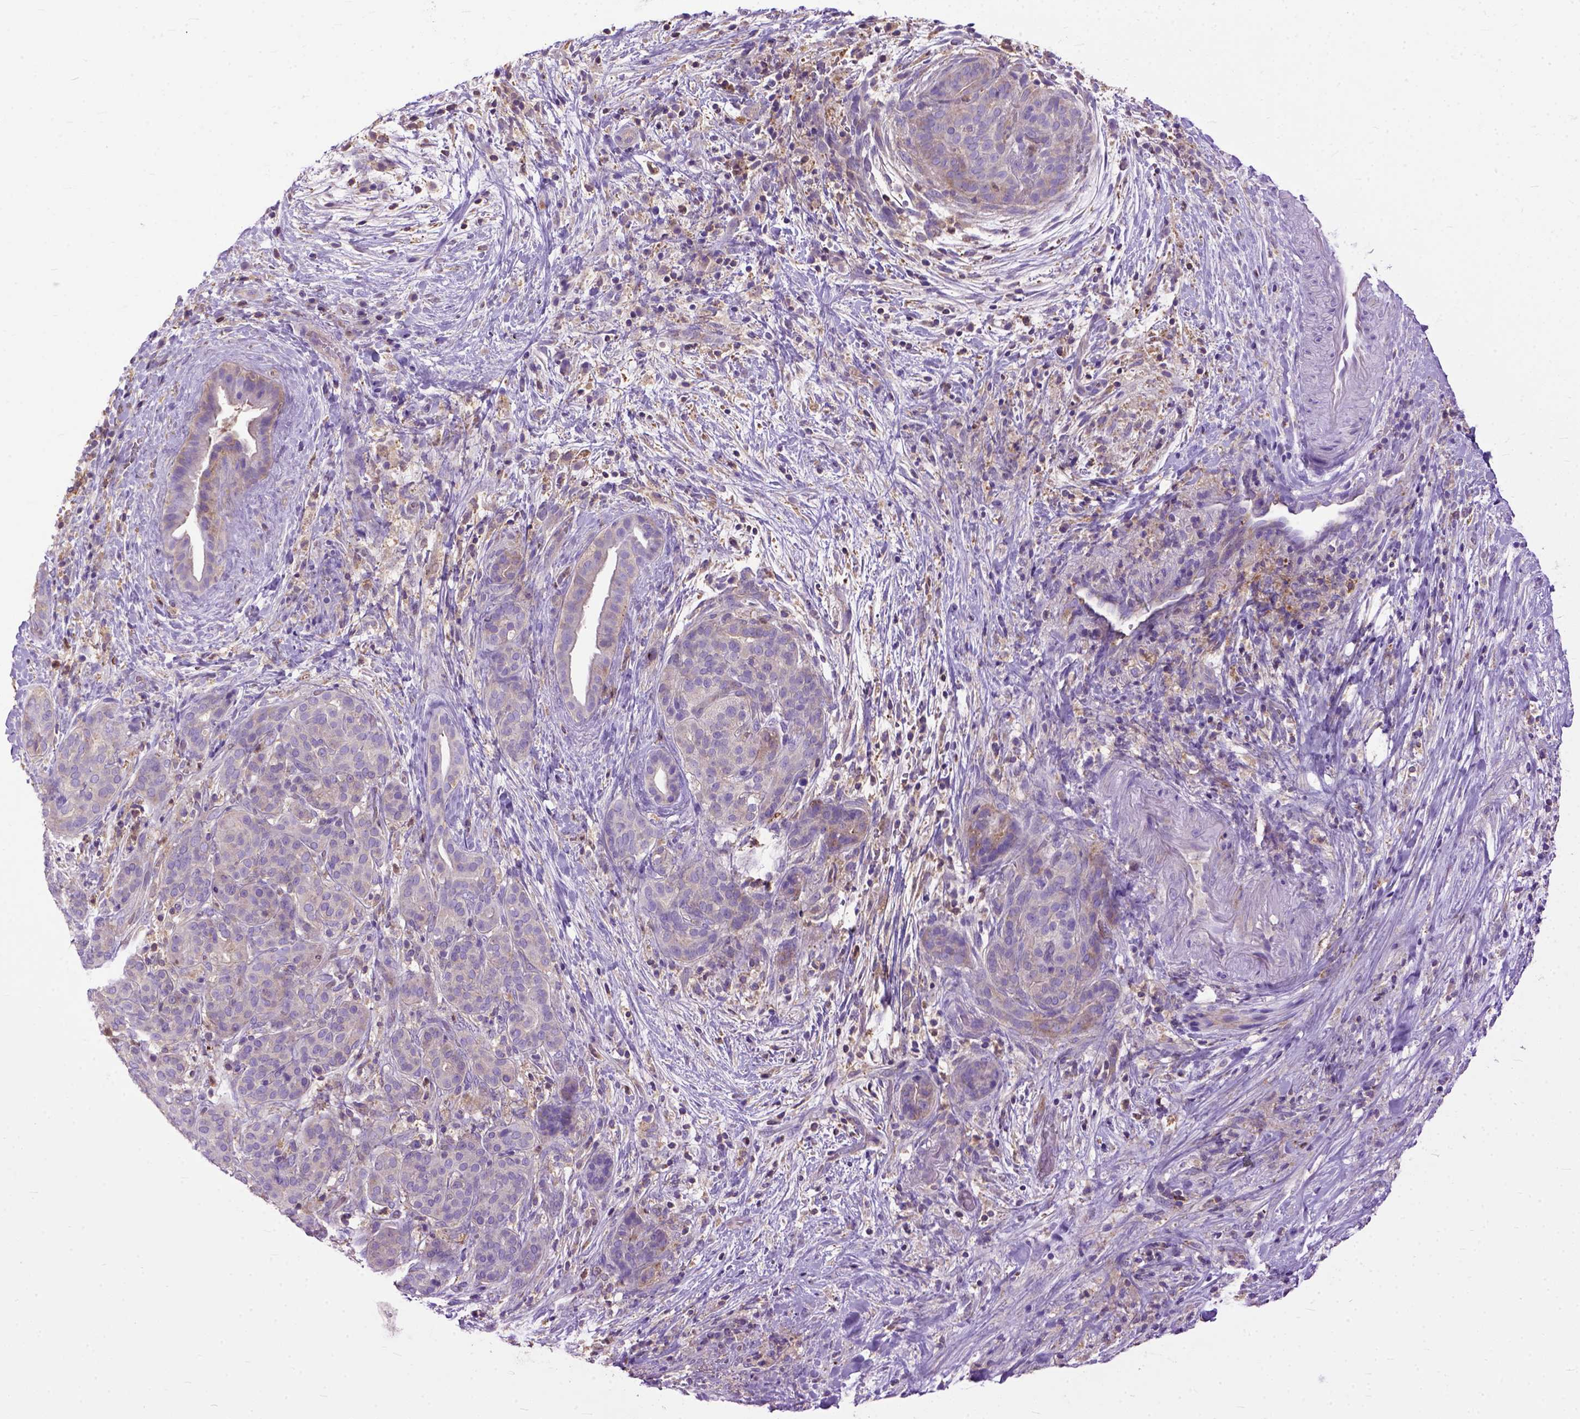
{"staining": {"intensity": "weak", "quantity": "<25%", "location": "cytoplasmic/membranous"}, "tissue": "pancreatic cancer", "cell_type": "Tumor cells", "image_type": "cancer", "snomed": [{"axis": "morphology", "description": "Adenocarcinoma, NOS"}, {"axis": "topography", "description": "Pancreas"}], "caption": "This micrograph is of pancreatic cancer (adenocarcinoma) stained with immunohistochemistry to label a protein in brown with the nuclei are counter-stained blue. There is no staining in tumor cells.", "gene": "NAMPT", "patient": {"sex": "male", "age": 44}}